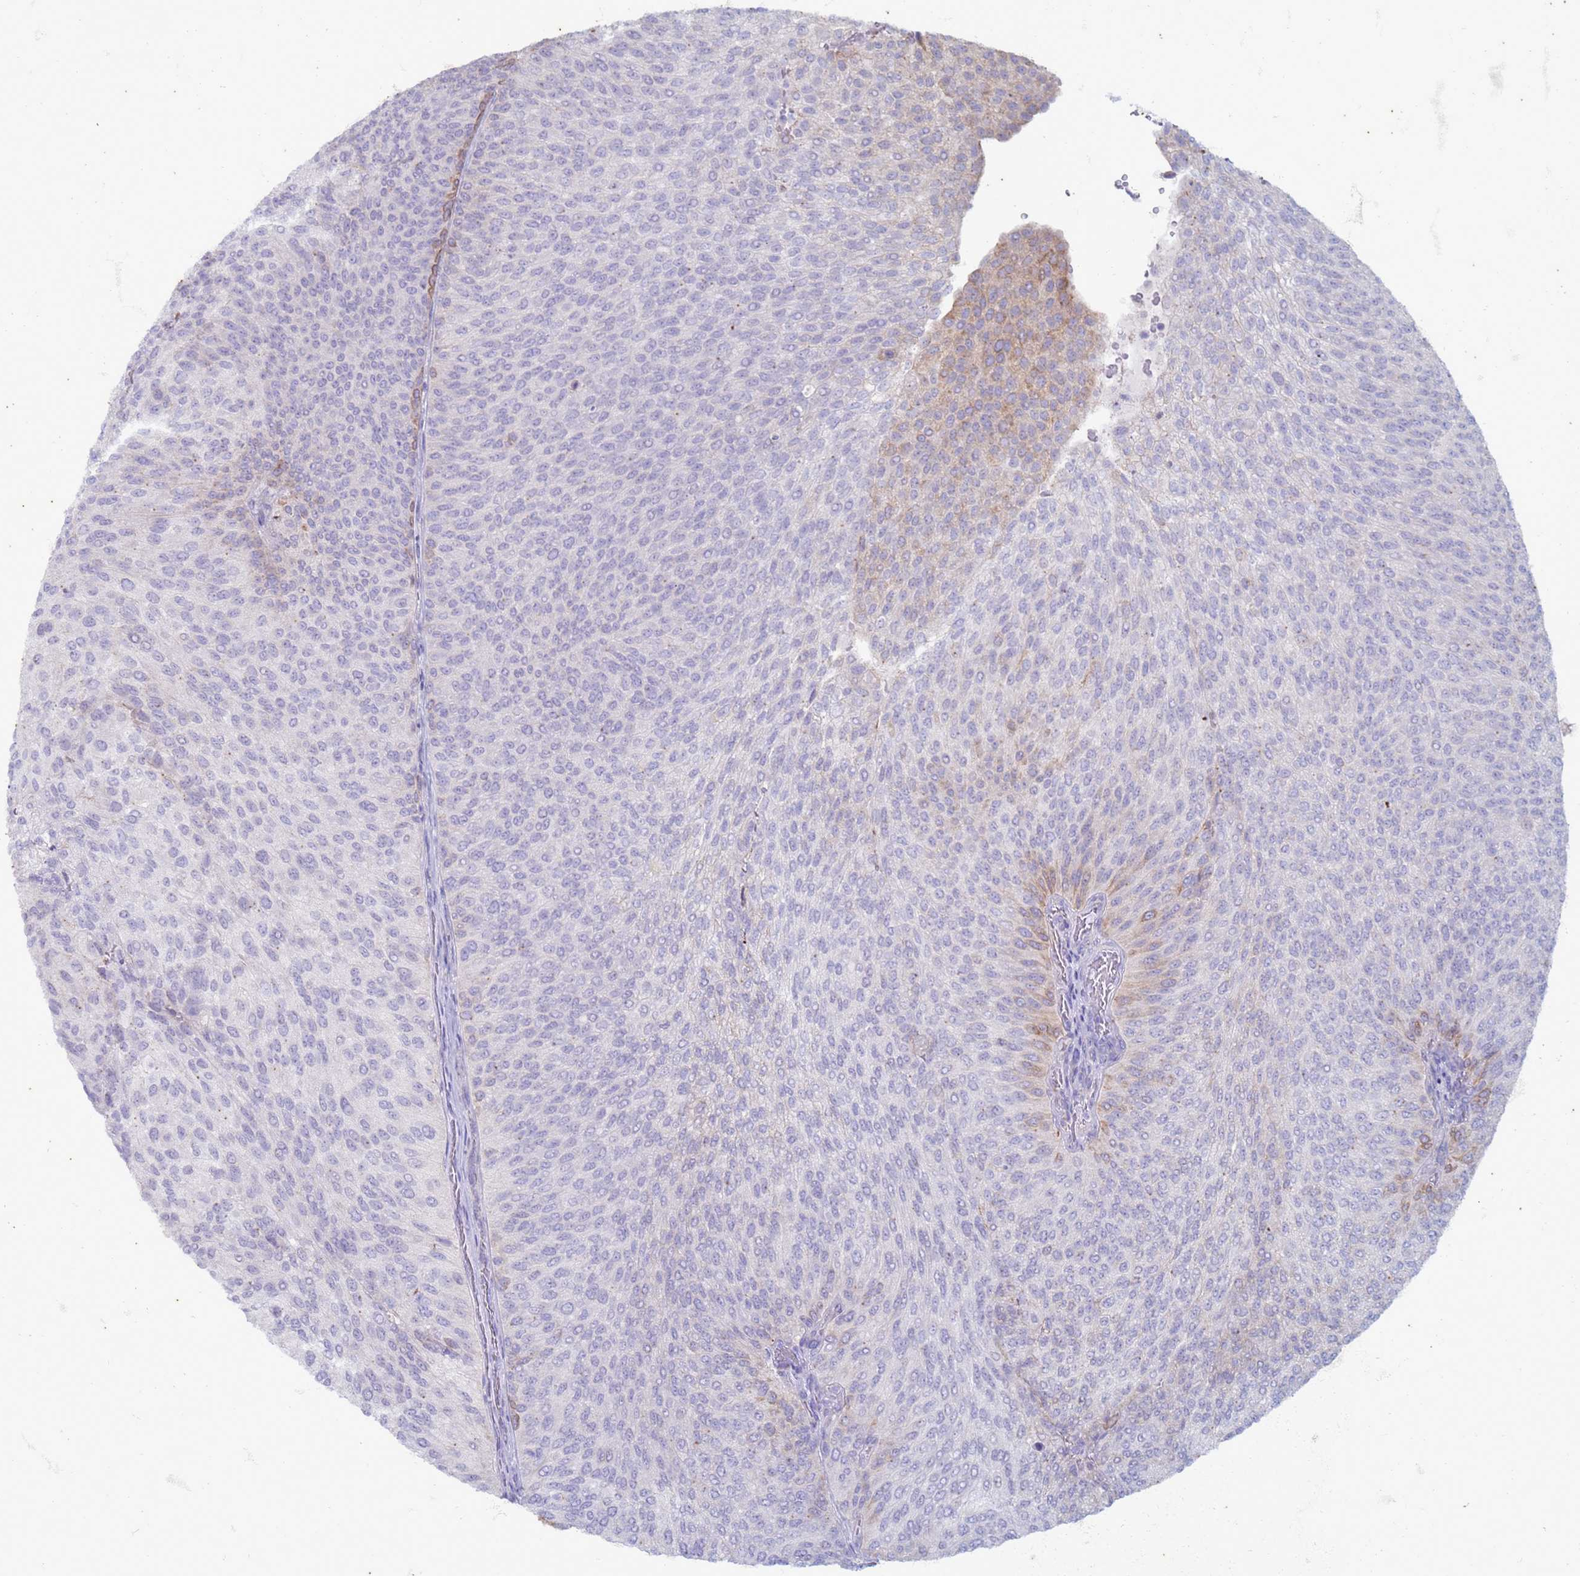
{"staining": {"intensity": "weak", "quantity": "<25%", "location": "cytoplasmic/membranous"}, "tissue": "urothelial cancer", "cell_type": "Tumor cells", "image_type": "cancer", "snomed": [{"axis": "morphology", "description": "Urothelial carcinoma, High grade"}, {"axis": "topography", "description": "Urinary bladder"}], "caption": "The immunohistochemistry (IHC) image has no significant staining in tumor cells of urothelial cancer tissue. The staining was performed using DAB to visualize the protein expression in brown, while the nuclei were stained in blue with hematoxylin (Magnification: 20x).", "gene": "SUCO", "patient": {"sex": "female", "age": 79}}